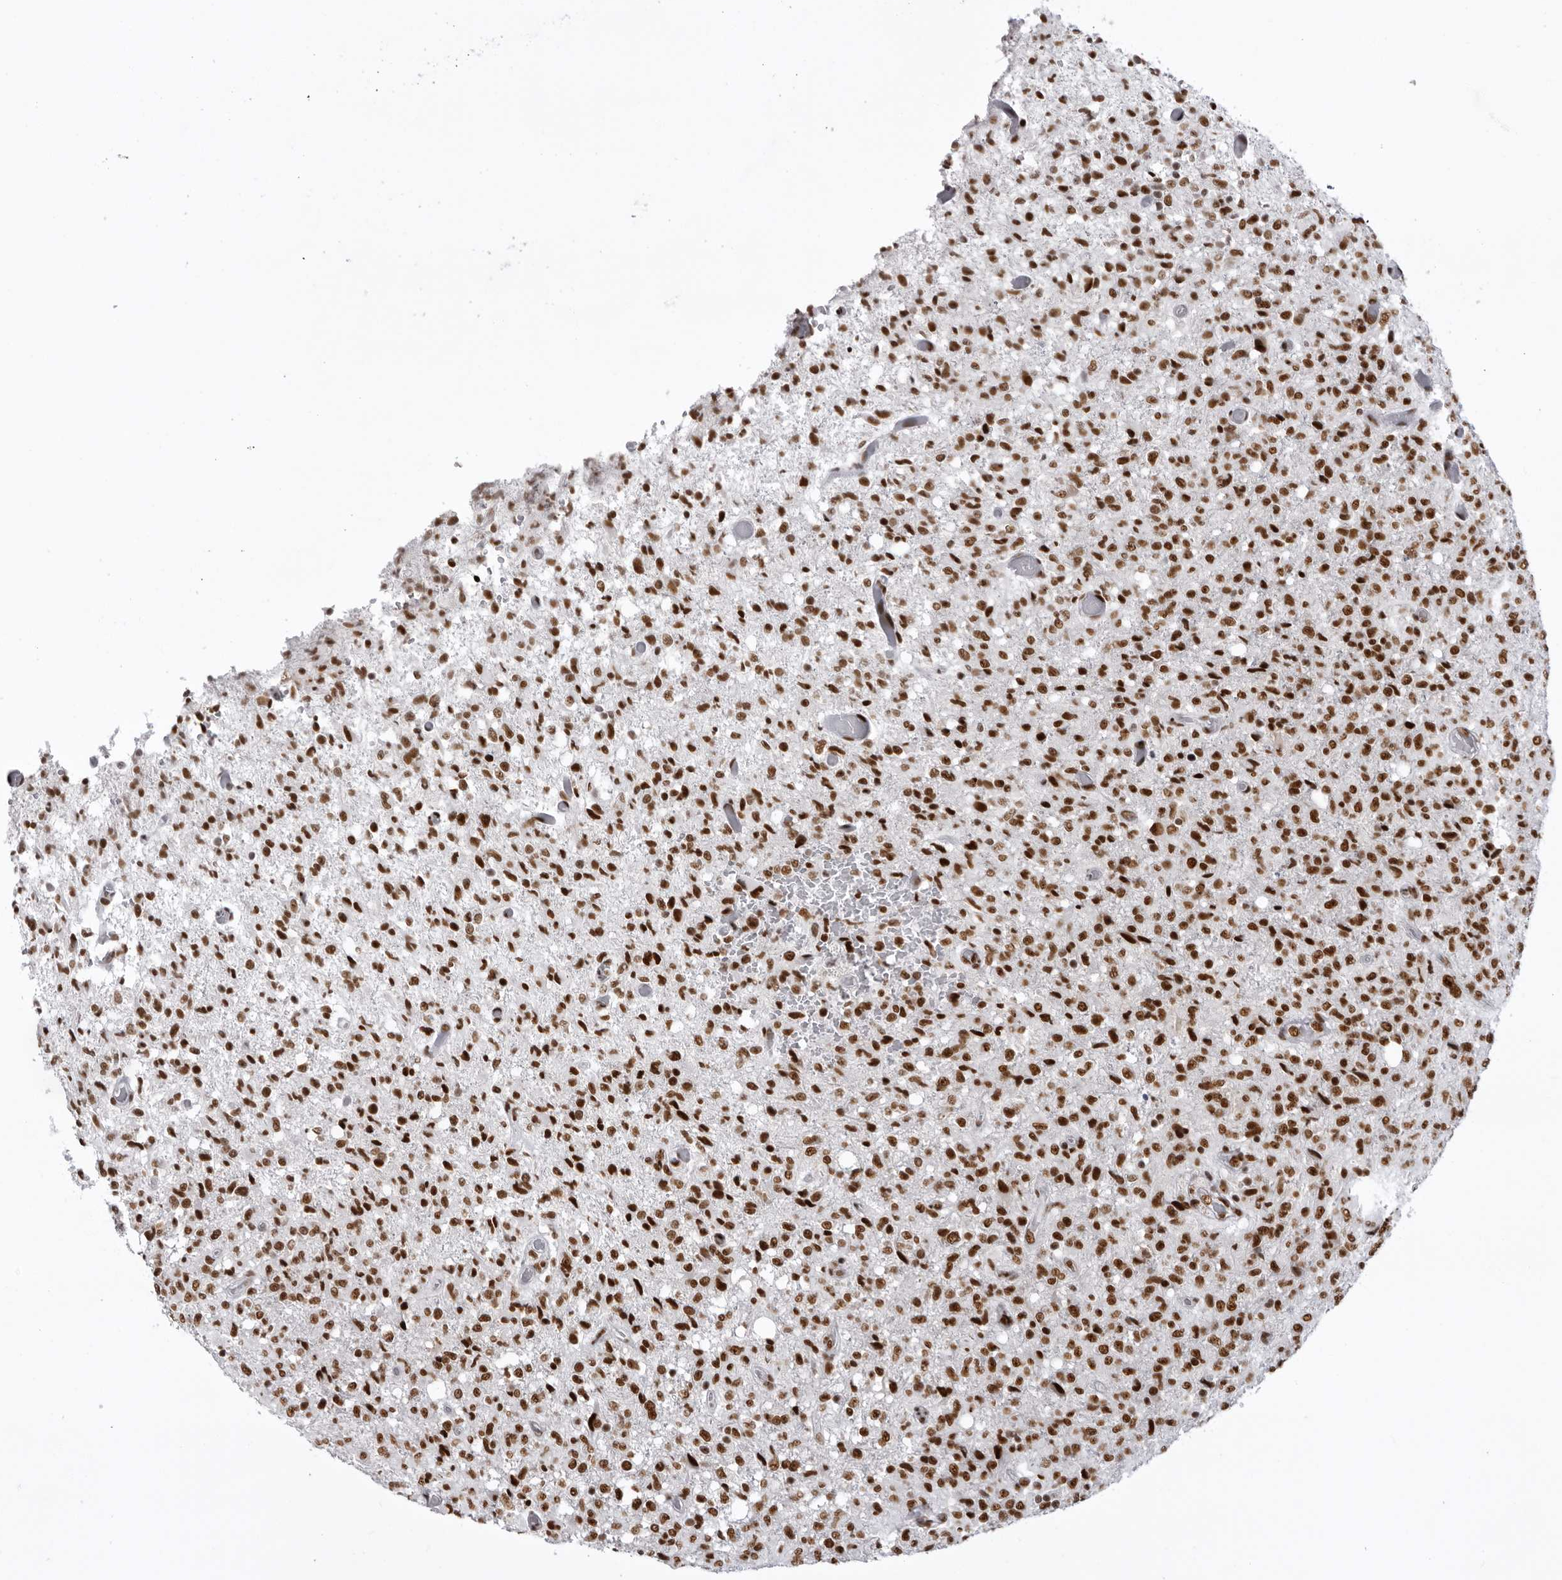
{"staining": {"intensity": "strong", "quantity": ">75%", "location": "nuclear"}, "tissue": "glioma", "cell_type": "Tumor cells", "image_type": "cancer", "snomed": [{"axis": "morphology", "description": "Glioma, malignant, High grade"}, {"axis": "topography", "description": "Brain"}], "caption": "This histopathology image demonstrates malignant glioma (high-grade) stained with immunohistochemistry (IHC) to label a protein in brown. The nuclear of tumor cells show strong positivity for the protein. Nuclei are counter-stained blue.", "gene": "DHX9", "patient": {"sex": "female", "age": 57}}